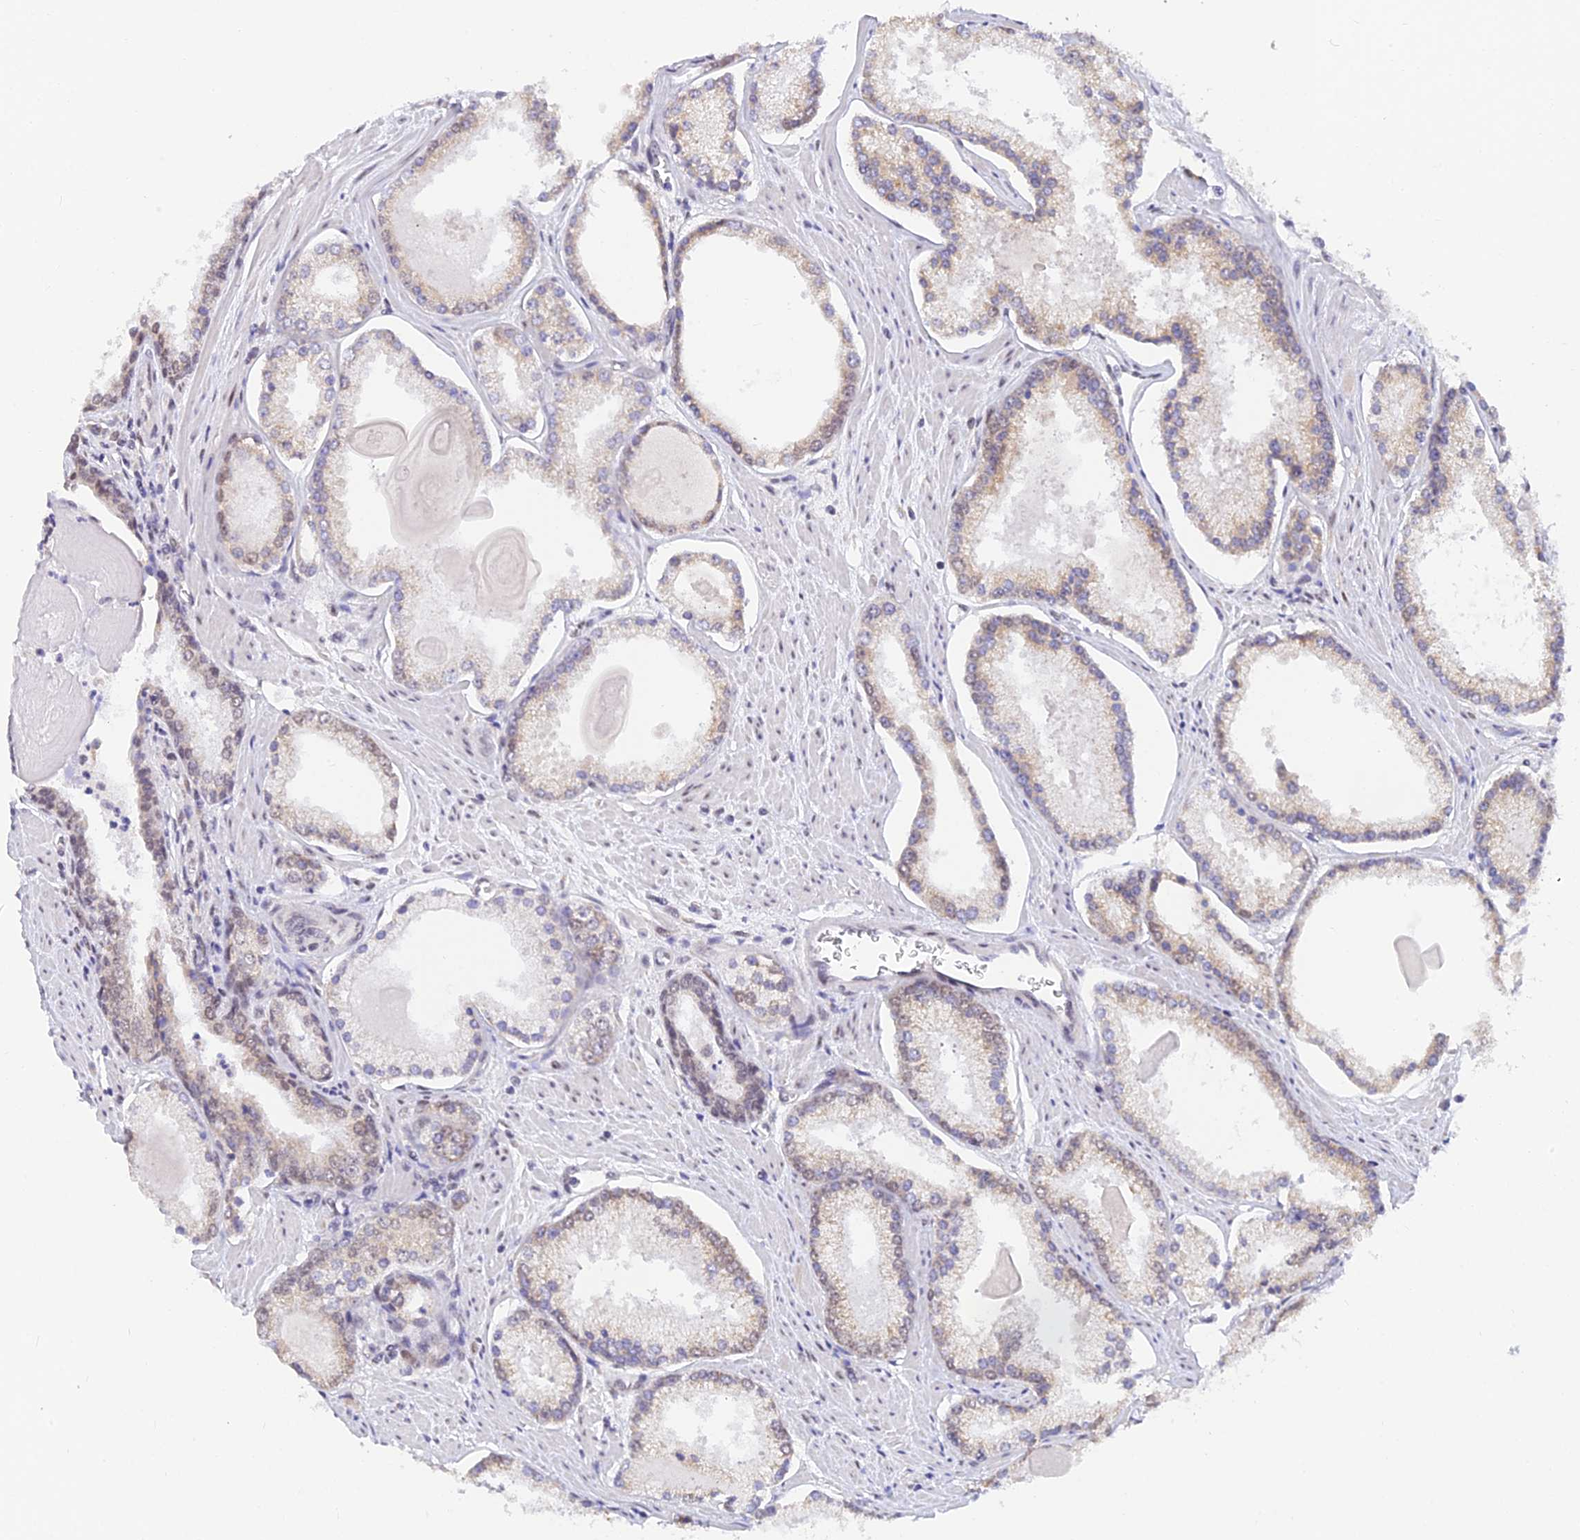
{"staining": {"intensity": "weak", "quantity": "25%-75%", "location": "cytoplasmic/membranous"}, "tissue": "prostate cancer", "cell_type": "Tumor cells", "image_type": "cancer", "snomed": [{"axis": "morphology", "description": "Adenocarcinoma, Low grade"}, {"axis": "topography", "description": "Prostate"}], "caption": "Immunohistochemistry (IHC) (DAB (3,3'-diaminobenzidine)) staining of human prostate adenocarcinoma (low-grade) reveals weak cytoplasmic/membranous protein expression in approximately 25%-75% of tumor cells.", "gene": "C2orf49", "patient": {"sex": "male", "age": 54}}